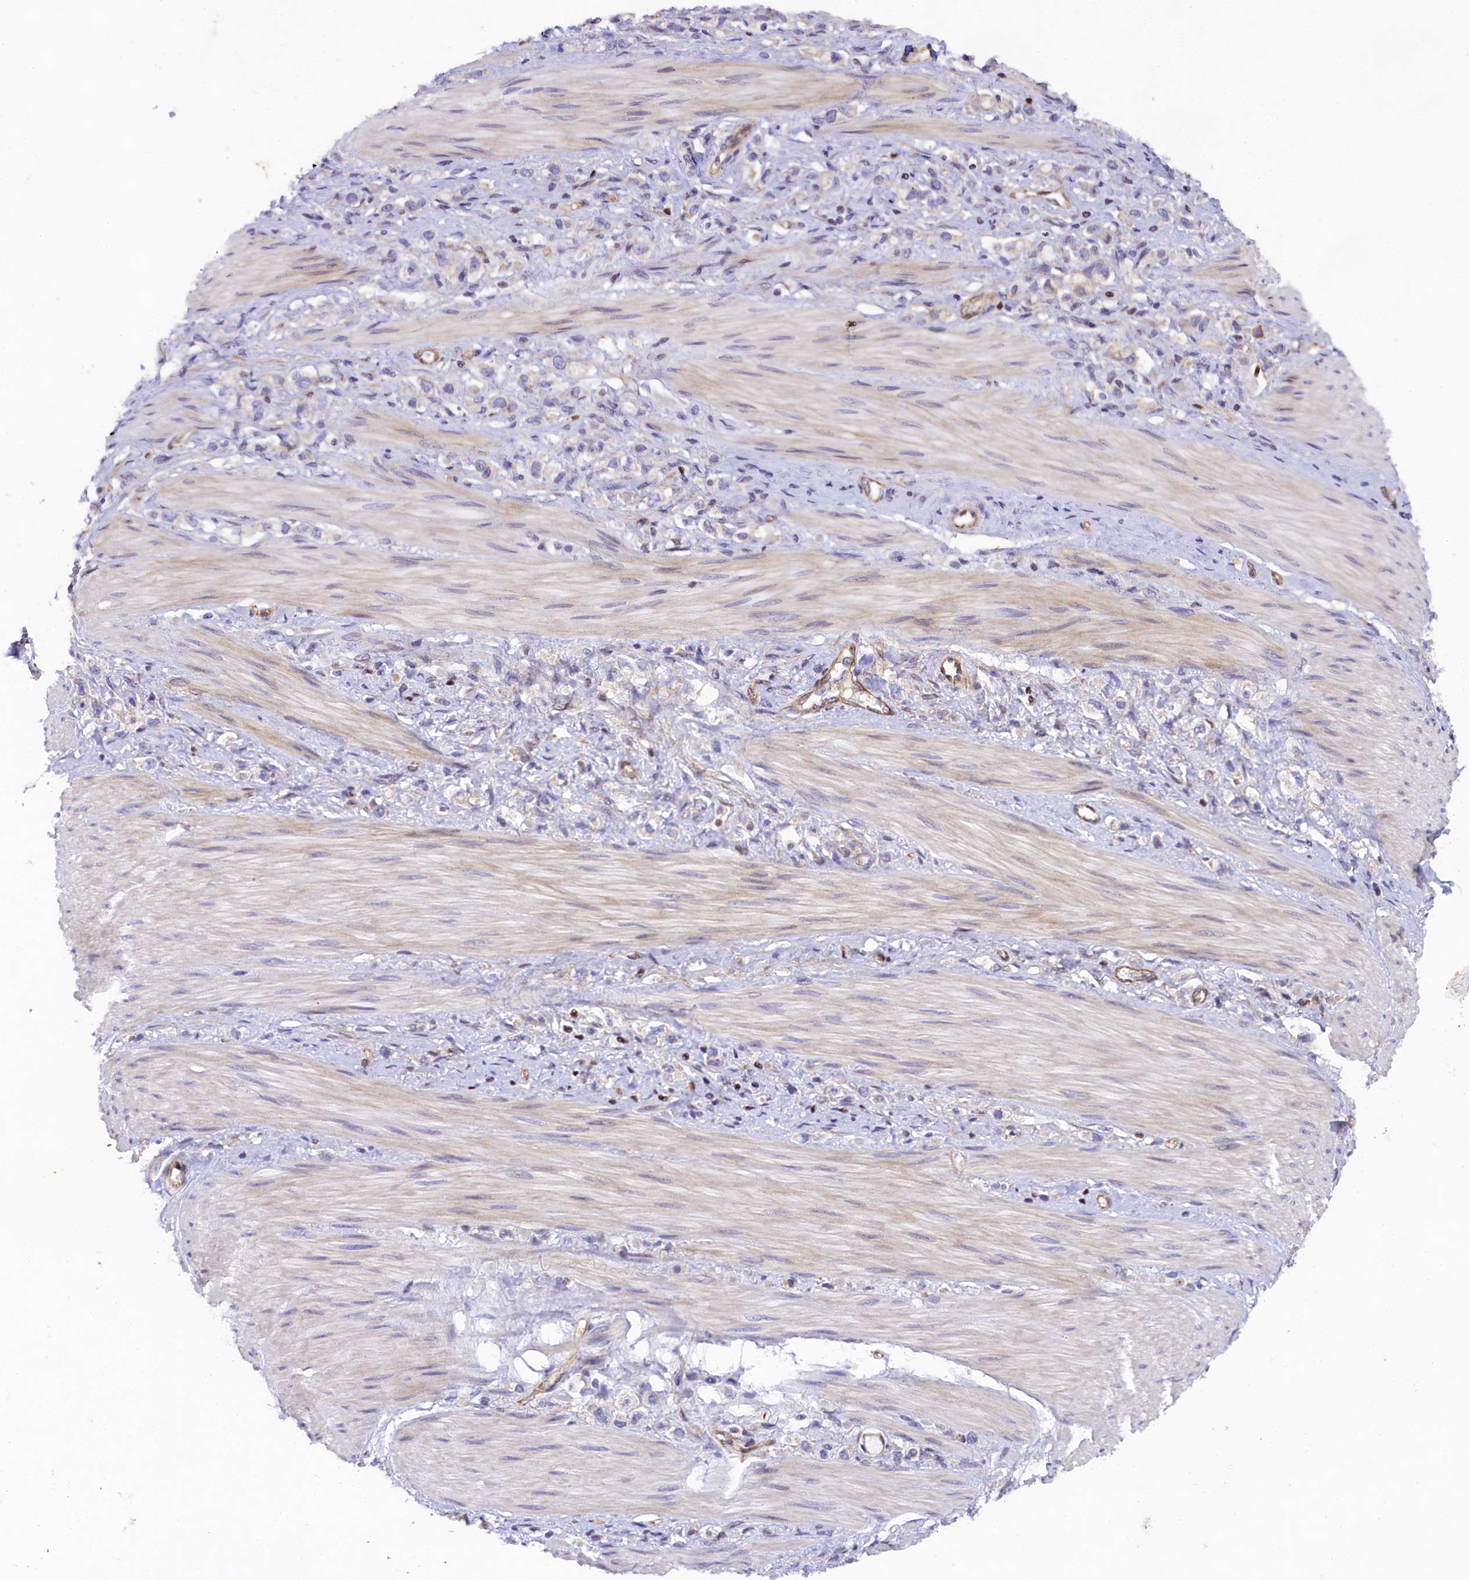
{"staining": {"intensity": "negative", "quantity": "none", "location": "none"}, "tissue": "stomach cancer", "cell_type": "Tumor cells", "image_type": "cancer", "snomed": [{"axis": "morphology", "description": "Adenocarcinoma, NOS"}, {"axis": "topography", "description": "Stomach"}], "caption": "Photomicrograph shows no protein expression in tumor cells of stomach cancer tissue.", "gene": "SP4", "patient": {"sex": "female", "age": 65}}